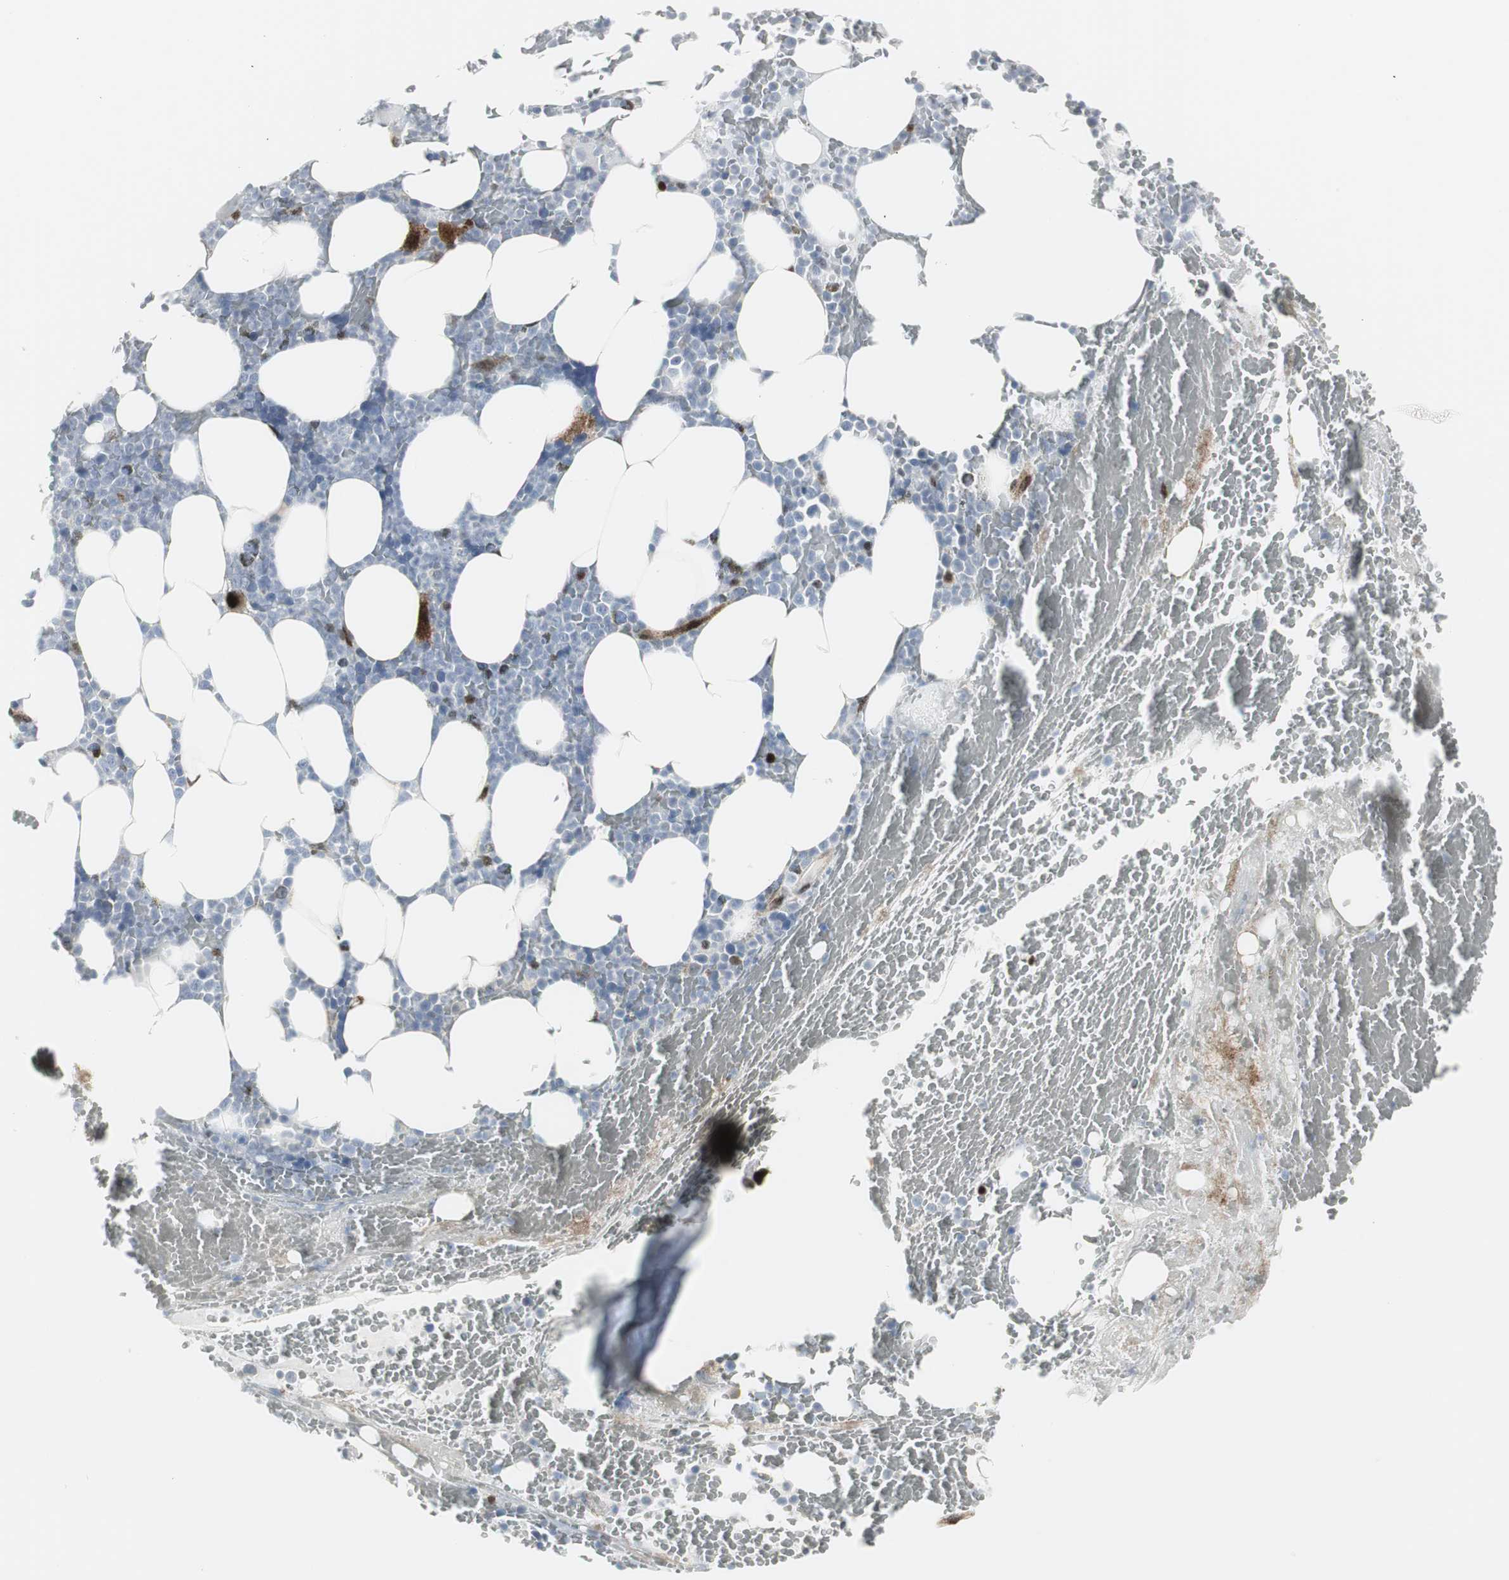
{"staining": {"intensity": "strong", "quantity": "<25%", "location": "cytoplasmic/membranous,nuclear"}, "tissue": "bone marrow", "cell_type": "Hematopoietic cells", "image_type": "normal", "snomed": [{"axis": "morphology", "description": "Normal tissue, NOS"}, {"axis": "topography", "description": "Bone marrow"}], "caption": "Immunohistochemistry (IHC) of benign bone marrow demonstrates medium levels of strong cytoplasmic/membranous,nuclear staining in about <25% of hematopoietic cells. The staining was performed using DAB (3,3'-diaminobenzidine), with brown indicating positive protein expression. Nuclei are stained blue with hematoxylin.", "gene": "PPP1R14A", "patient": {"sex": "female", "age": 66}}